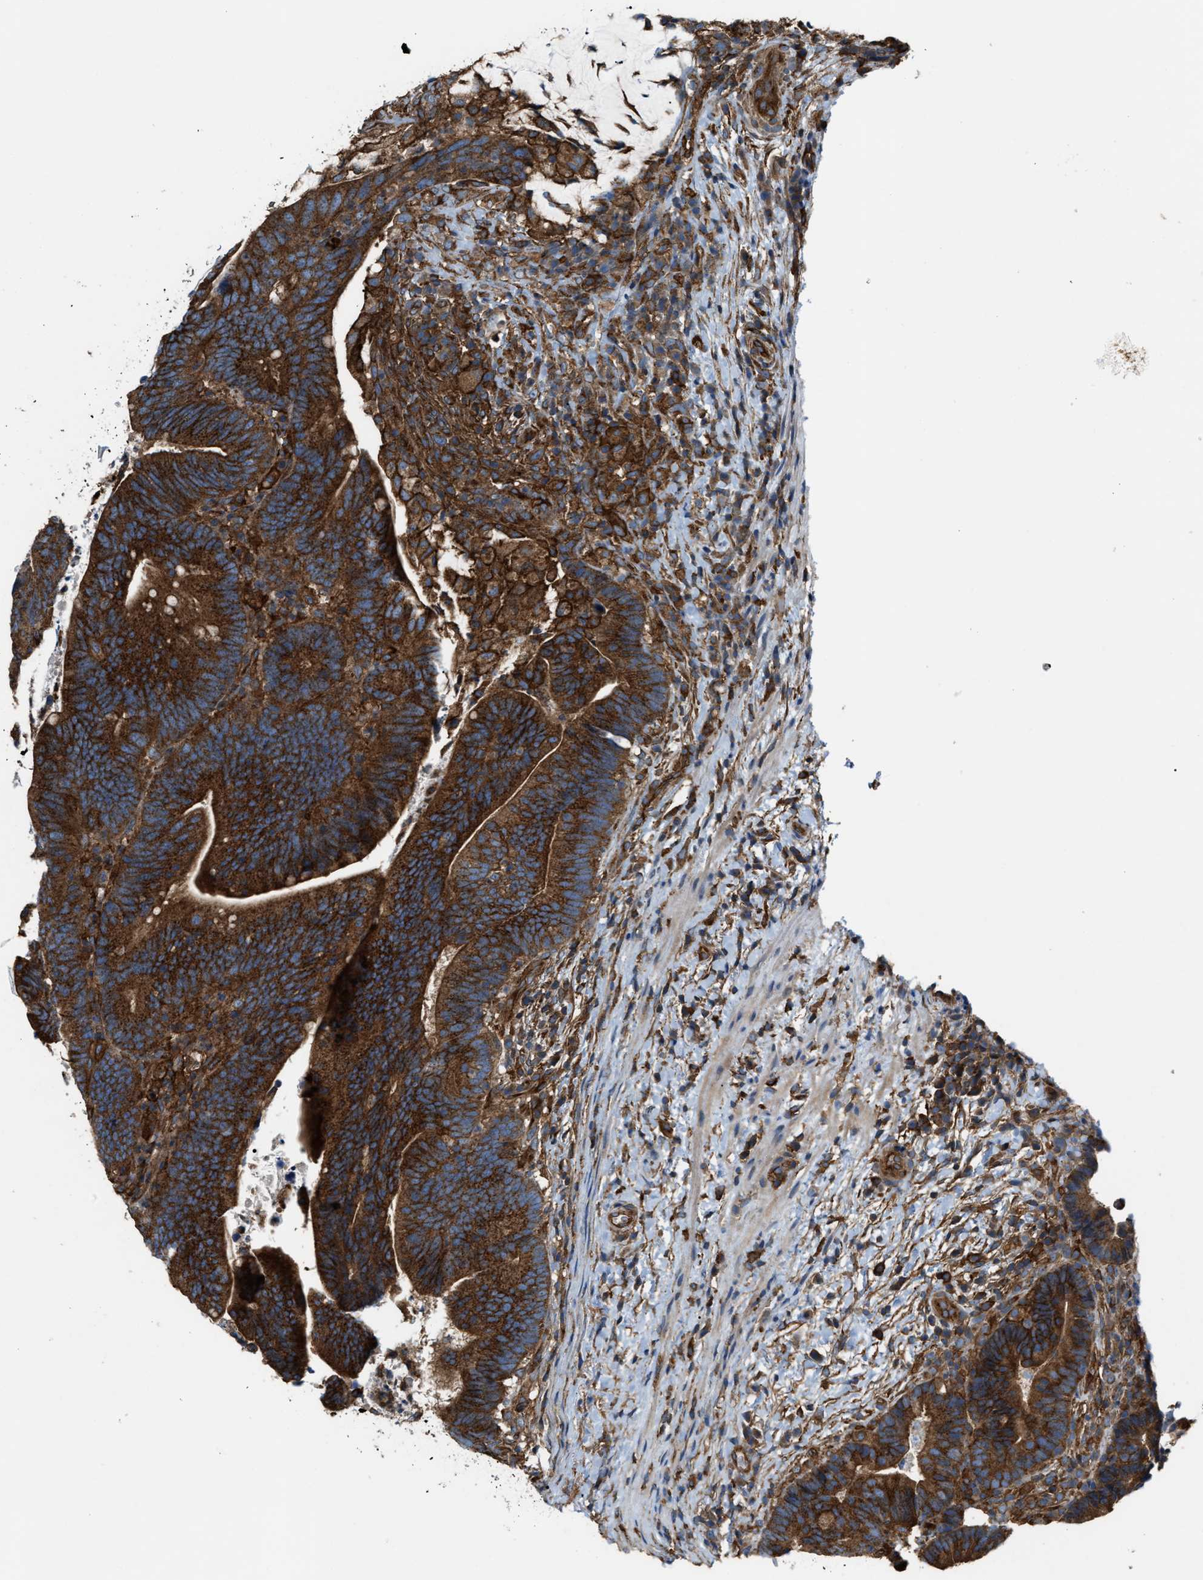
{"staining": {"intensity": "strong", "quantity": ">75%", "location": "cytoplasmic/membranous"}, "tissue": "colorectal cancer", "cell_type": "Tumor cells", "image_type": "cancer", "snomed": [{"axis": "morphology", "description": "Adenocarcinoma, NOS"}, {"axis": "topography", "description": "Colon"}], "caption": "The micrograph exhibits a brown stain indicating the presence of a protein in the cytoplasmic/membranous of tumor cells in colorectal cancer (adenocarcinoma). (DAB = brown stain, brightfield microscopy at high magnification).", "gene": "PICALM", "patient": {"sex": "female", "age": 66}}